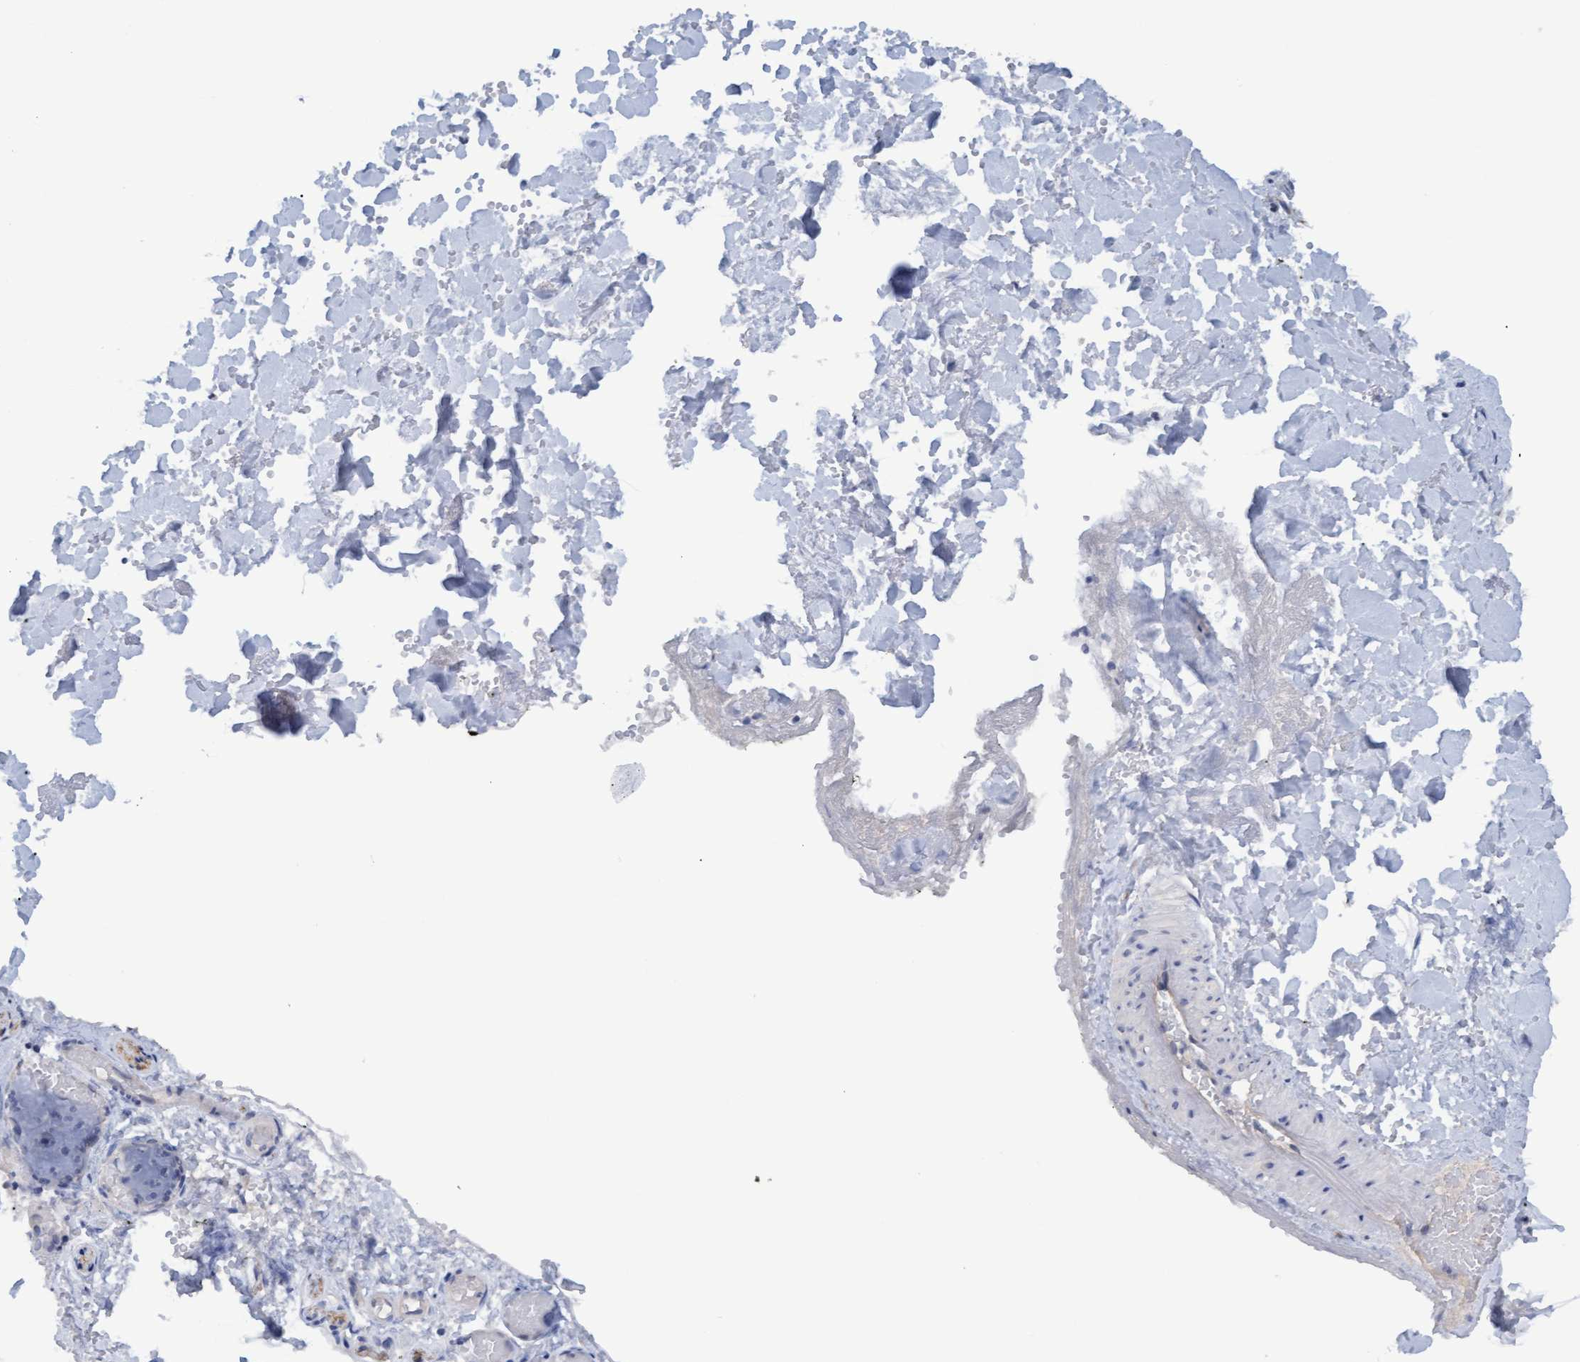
{"staining": {"intensity": "negative", "quantity": "none", "location": "none"}, "tissue": "salivary gland", "cell_type": "Glandular cells", "image_type": "normal", "snomed": [{"axis": "morphology", "description": "Normal tissue, NOS"}, {"axis": "topography", "description": "Salivary gland"}], "caption": "Immunohistochemistry image of benign salivary gland: salivary gland stained with DAB (3,3'-diaminobenzidine) exhibits no significant protein staining in glandular cells. (Stains: DAB immunohistochemistry (IHC) with hematoxylin counter stain, Microscopy: brightfield microscopy at high magnification).", "gene": "STXBP1", "patient": {"sex": "female", "age": 33}}